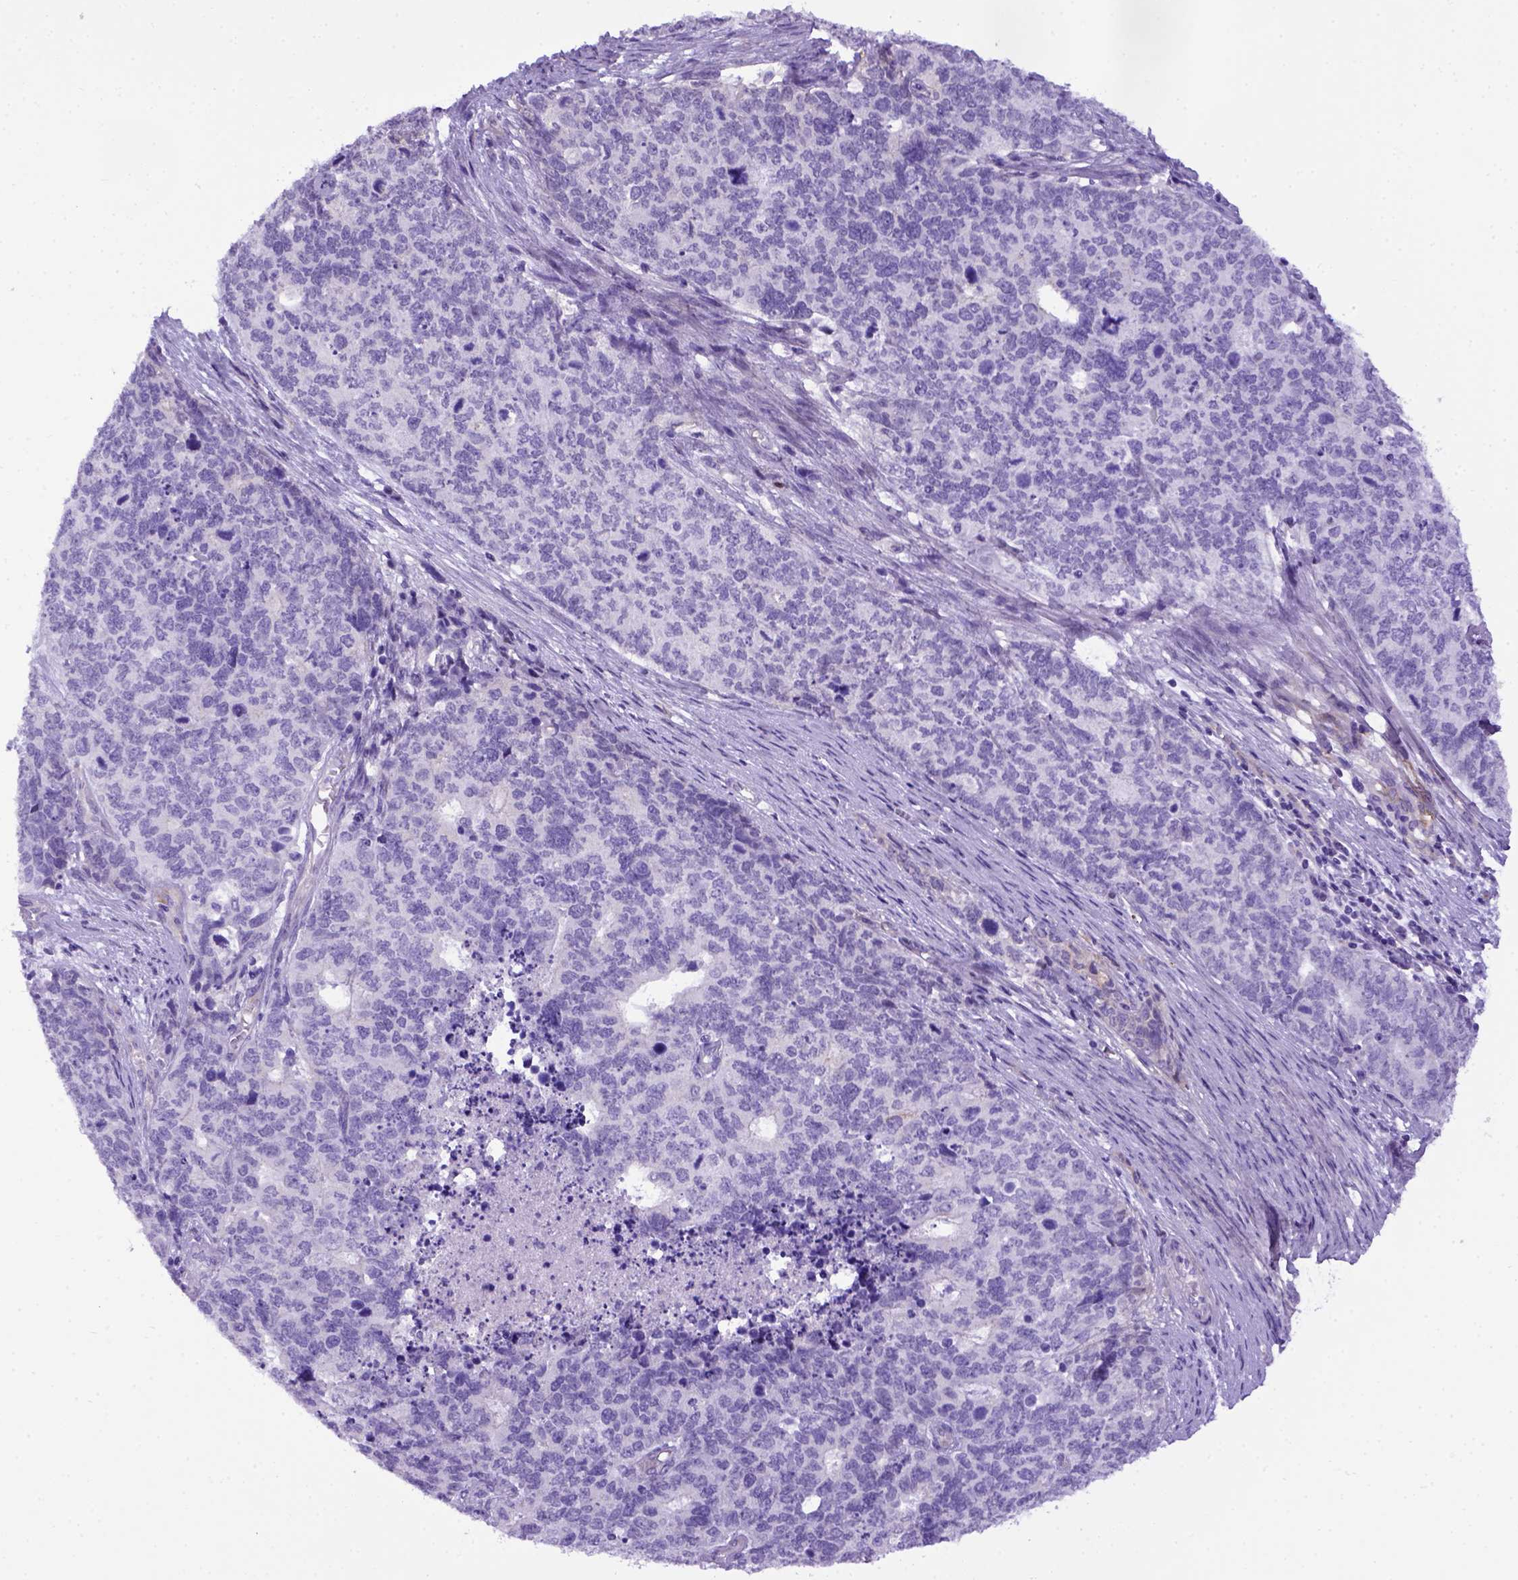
{"staining": {"intensity": "negative", "quantity": "none", "location": "none"}, "tissue": "cervical cancer", "cell_type": "Tumor cells", "image_type": "cancer", "snomed": [{"axis": "morphology", "description": "Squamous cell carcinoma, NOS"}, {"axis": "topography", "description": "Cervix"}], "caption": "Tumor cells are negative for brown protein staining in squamous cell carcinoma (cervical).", "gene": "ADAM12", "patient": {"sex": "female", "age": 63}}